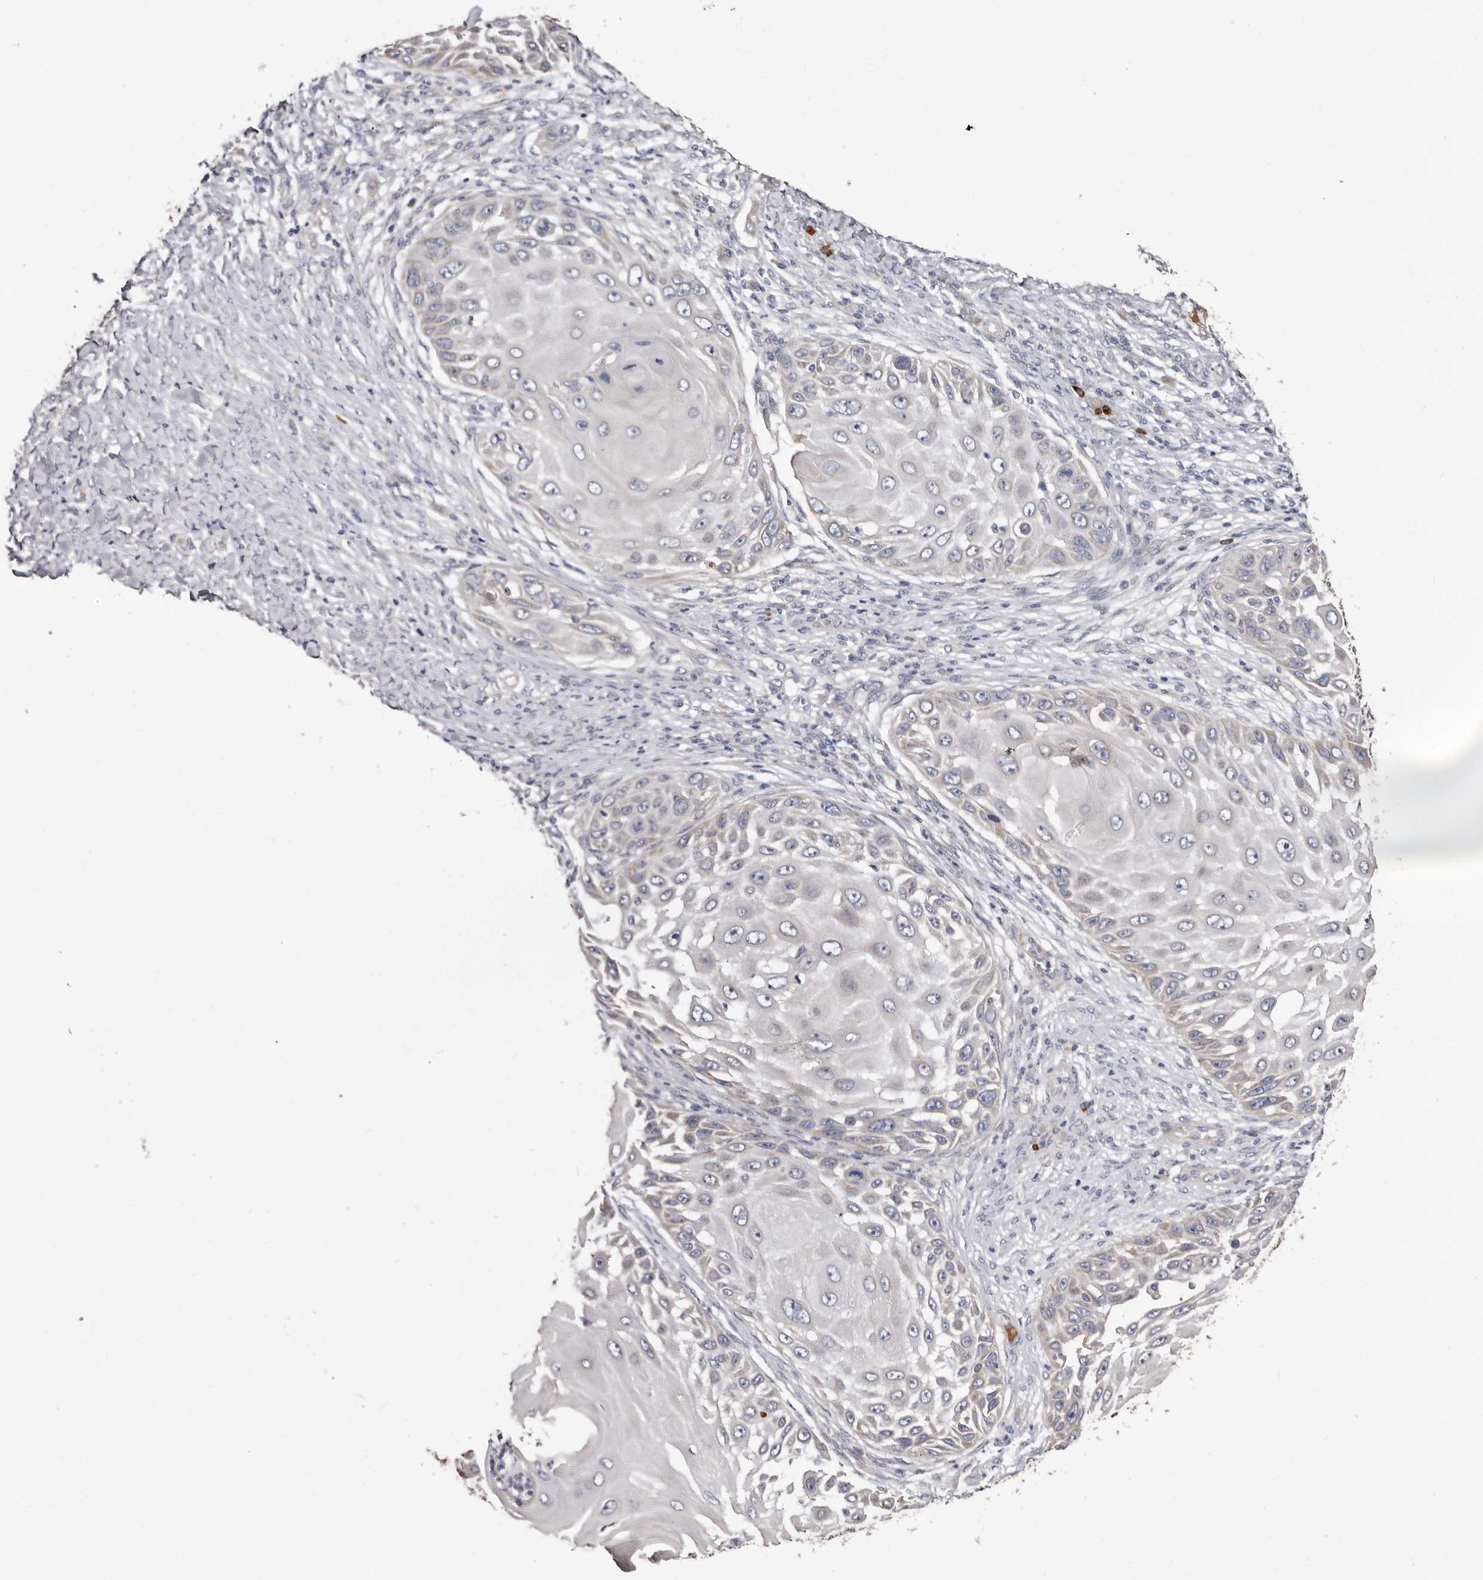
{"staining": {"intensity": "negative", "quantity": "none", "location": "none"}, "tissue": "skin cancer", "cell_type": "Tumor cells", "image_type": "cancer", "snomed": [{"axis": "morphology", "description": "Squamous cell carcinoma, NOS"}, {"axis": "topography", "description": "Skin"}], "caption": "IHC photomicrograph of neoplastic tissue: squamous cell carcinoma (skin) stained with DAB shows no significant protein staining in tumor cells. (DAB immunohistochemistry, high magnification).", "gene": "SPTA1", "patient": {"sex": "female", "age": 44}}